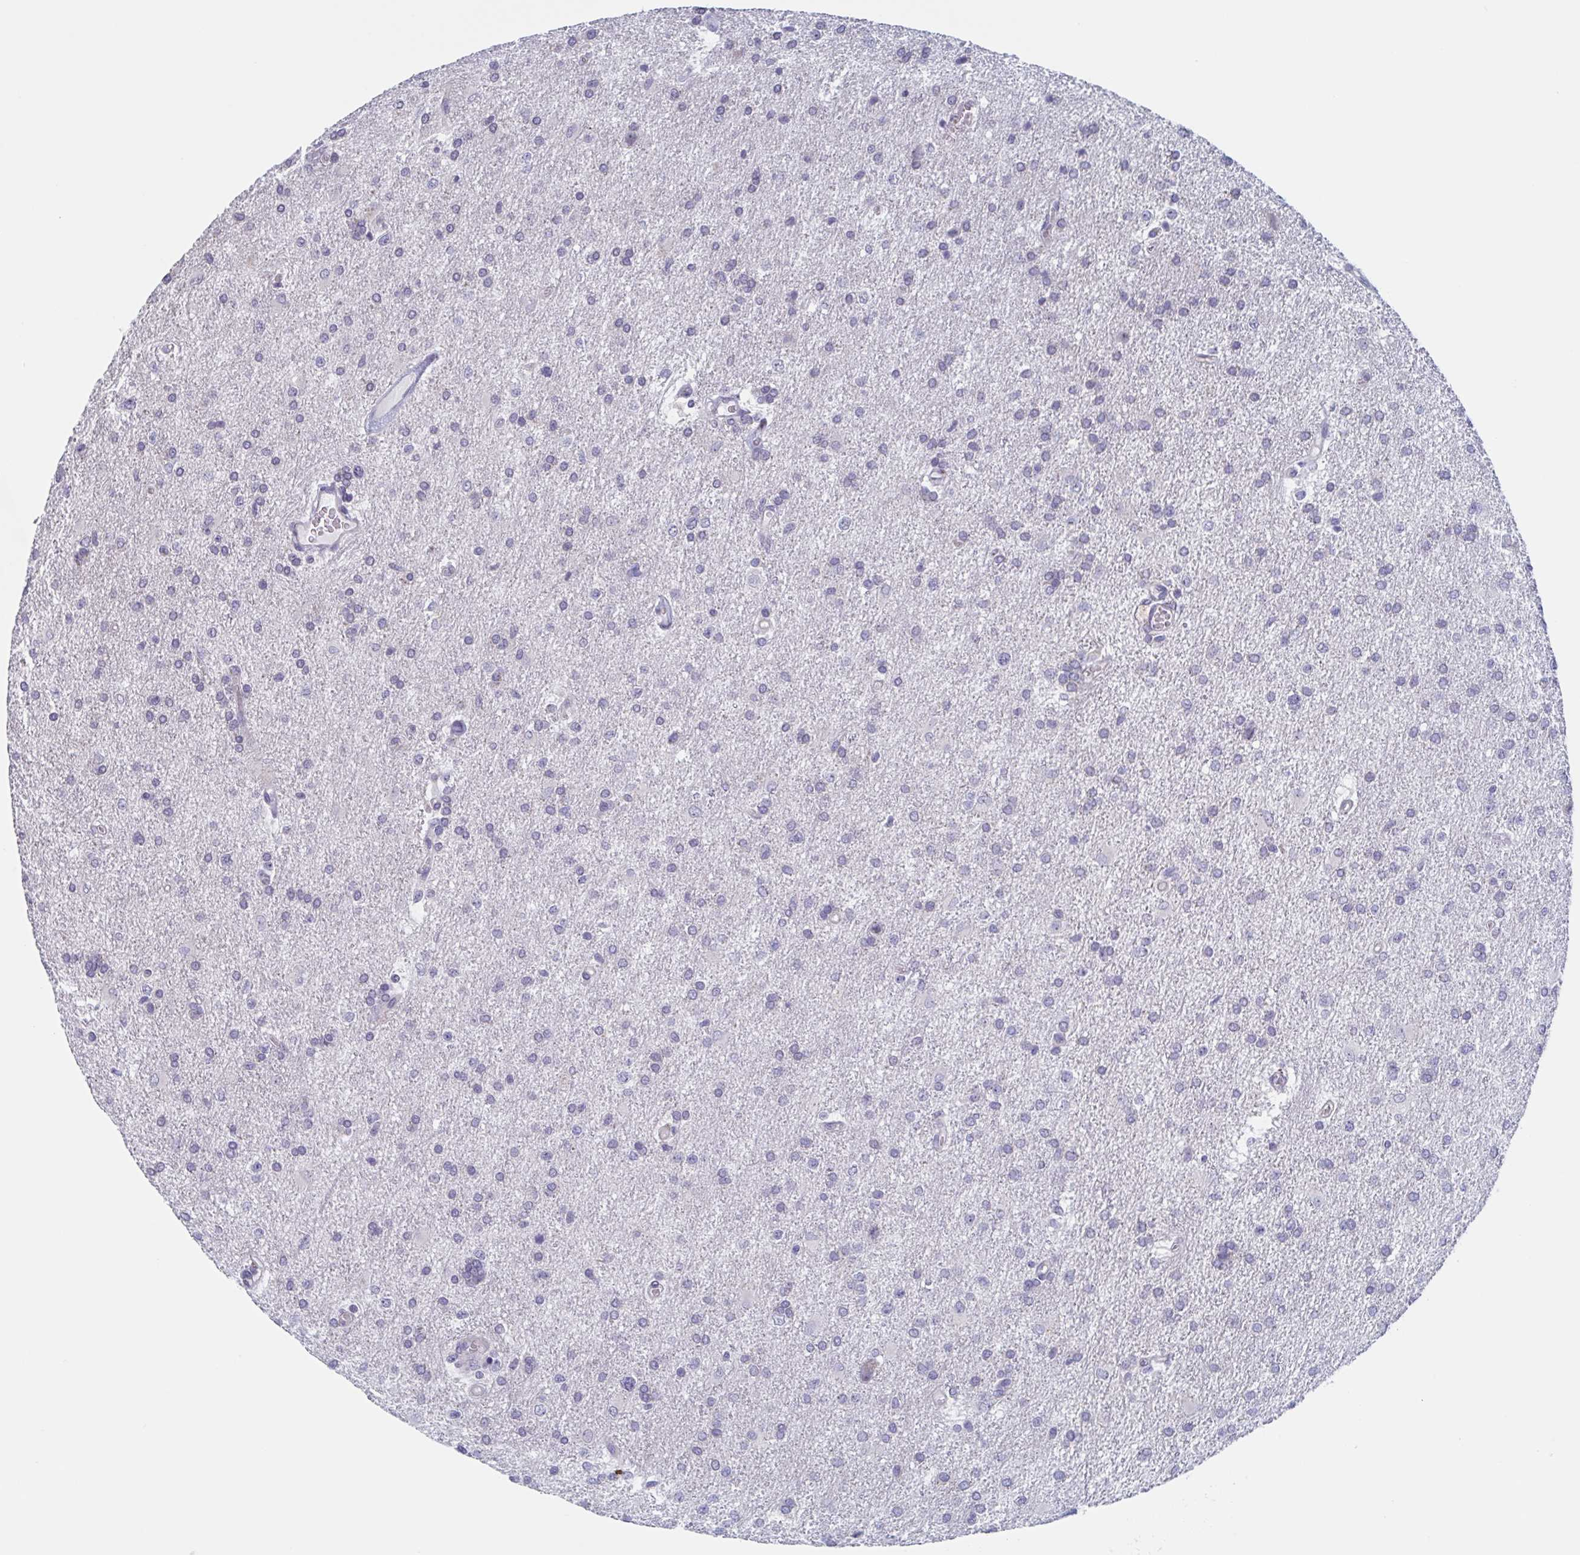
{"staining": {"intensity": "negative", "quantity": "none", "location": "none"}, "tissue": "glioma", "cell_type": "Tumor cells", "image_type": "cancer", "snomed": [{"axis": "morphology", "description": "Glioma, malignant, High grade"}, {"axis": "topography", "description": "Brain"}], "caption": "Image shows no significant protein positivity in tumor cells of glioma.", "gene": "ST14", "patient": {"sex": "male", "age": 68}}